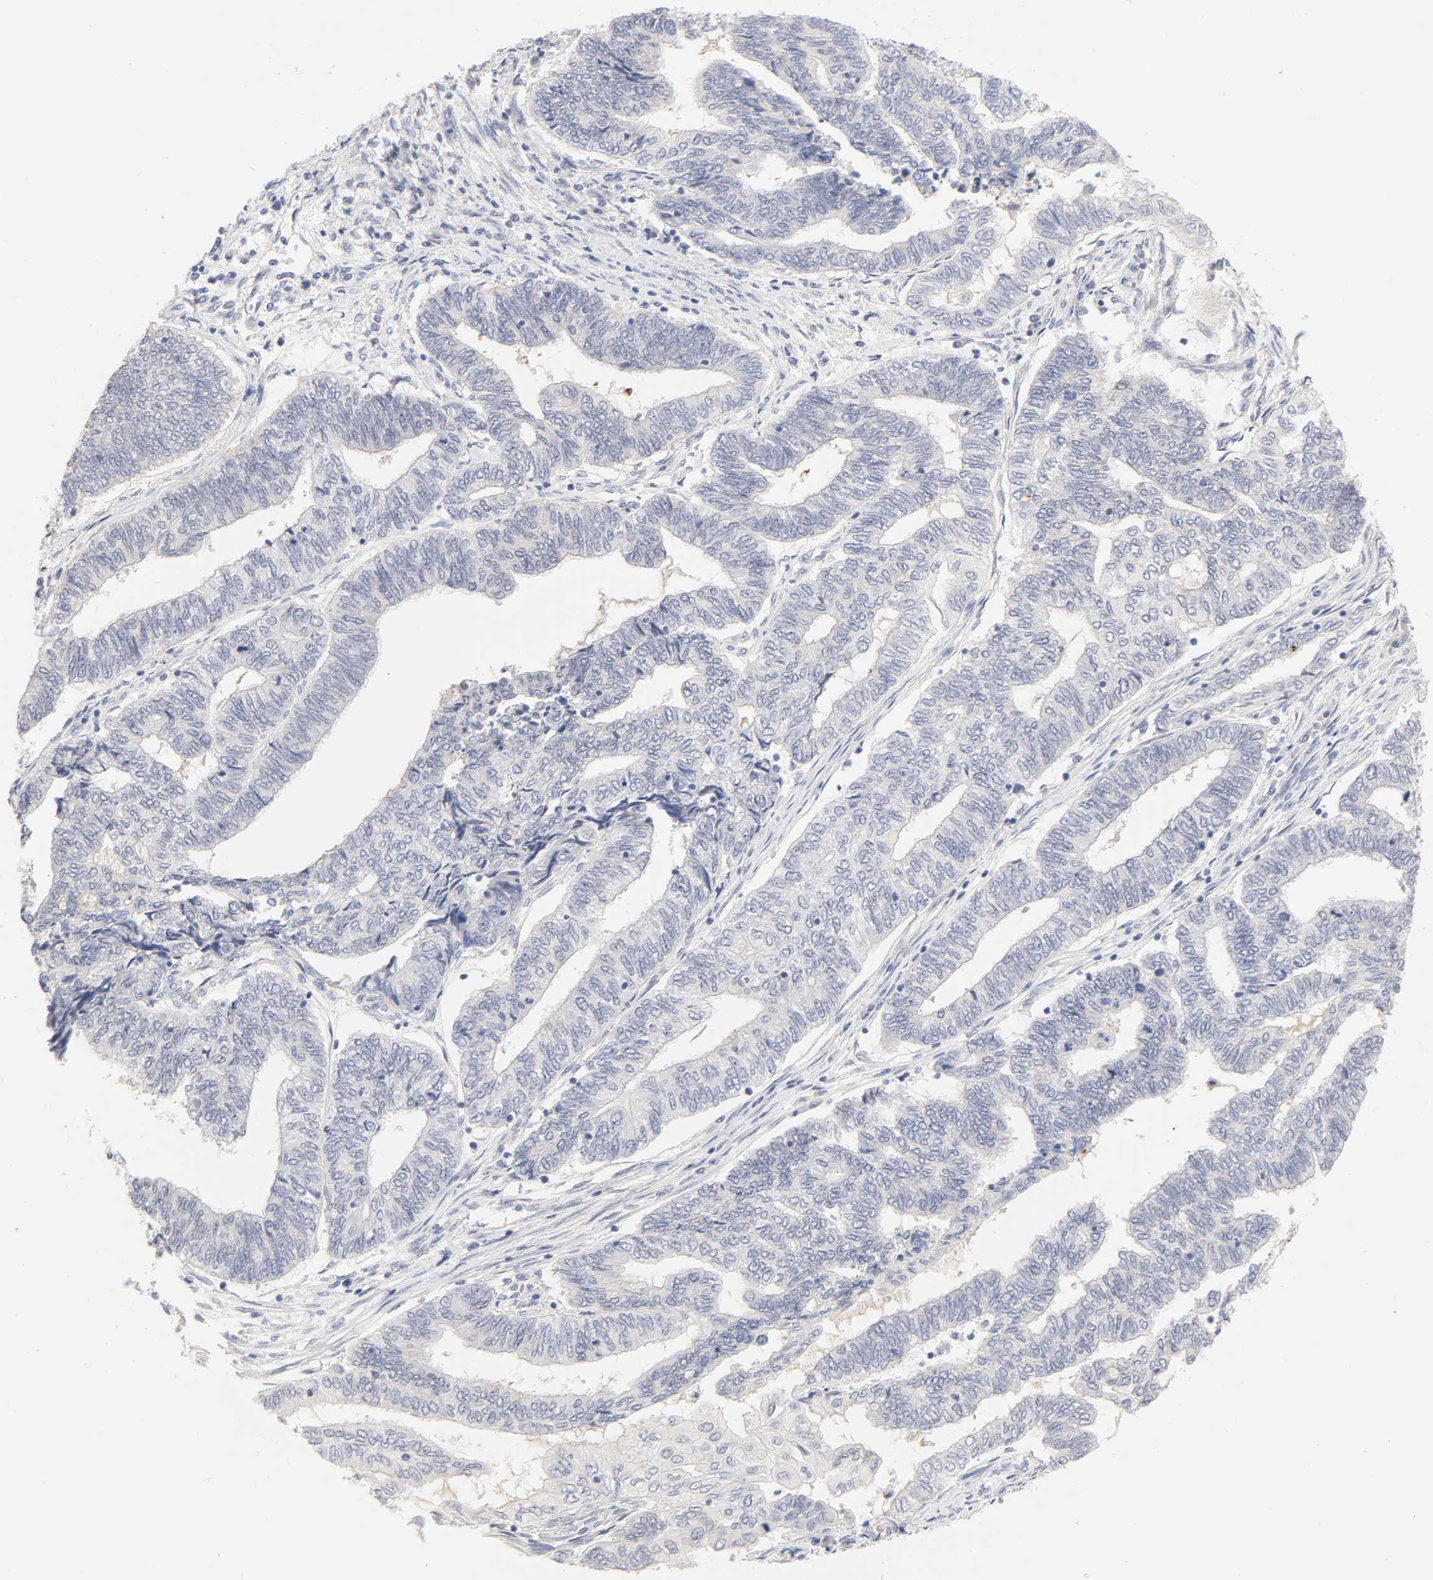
{"staining": {"intensity": "negative", "quantity": "none", "location": "none"}, "tissue": "endometrial cancer", "cell_type": "Tumor cells", "image_type": "cancer", "snomed": [{"axis": "morphology", "description": "Adenocarcinoma, NOS"}, {"axis": "topography", "description": "Uterus"}, {"axis": "topography", "description": "Endometrium"}], "caption": "This micrograph is of endometrial cancer stained with immunohistochemistry to label a protein in brown with the nuclei are counter-stained blue. There is no staining in tumor cells. Nuclei are stained in blue.", "gene": "CYP4B1", "patient": {"sex": "female", "age": 70}}